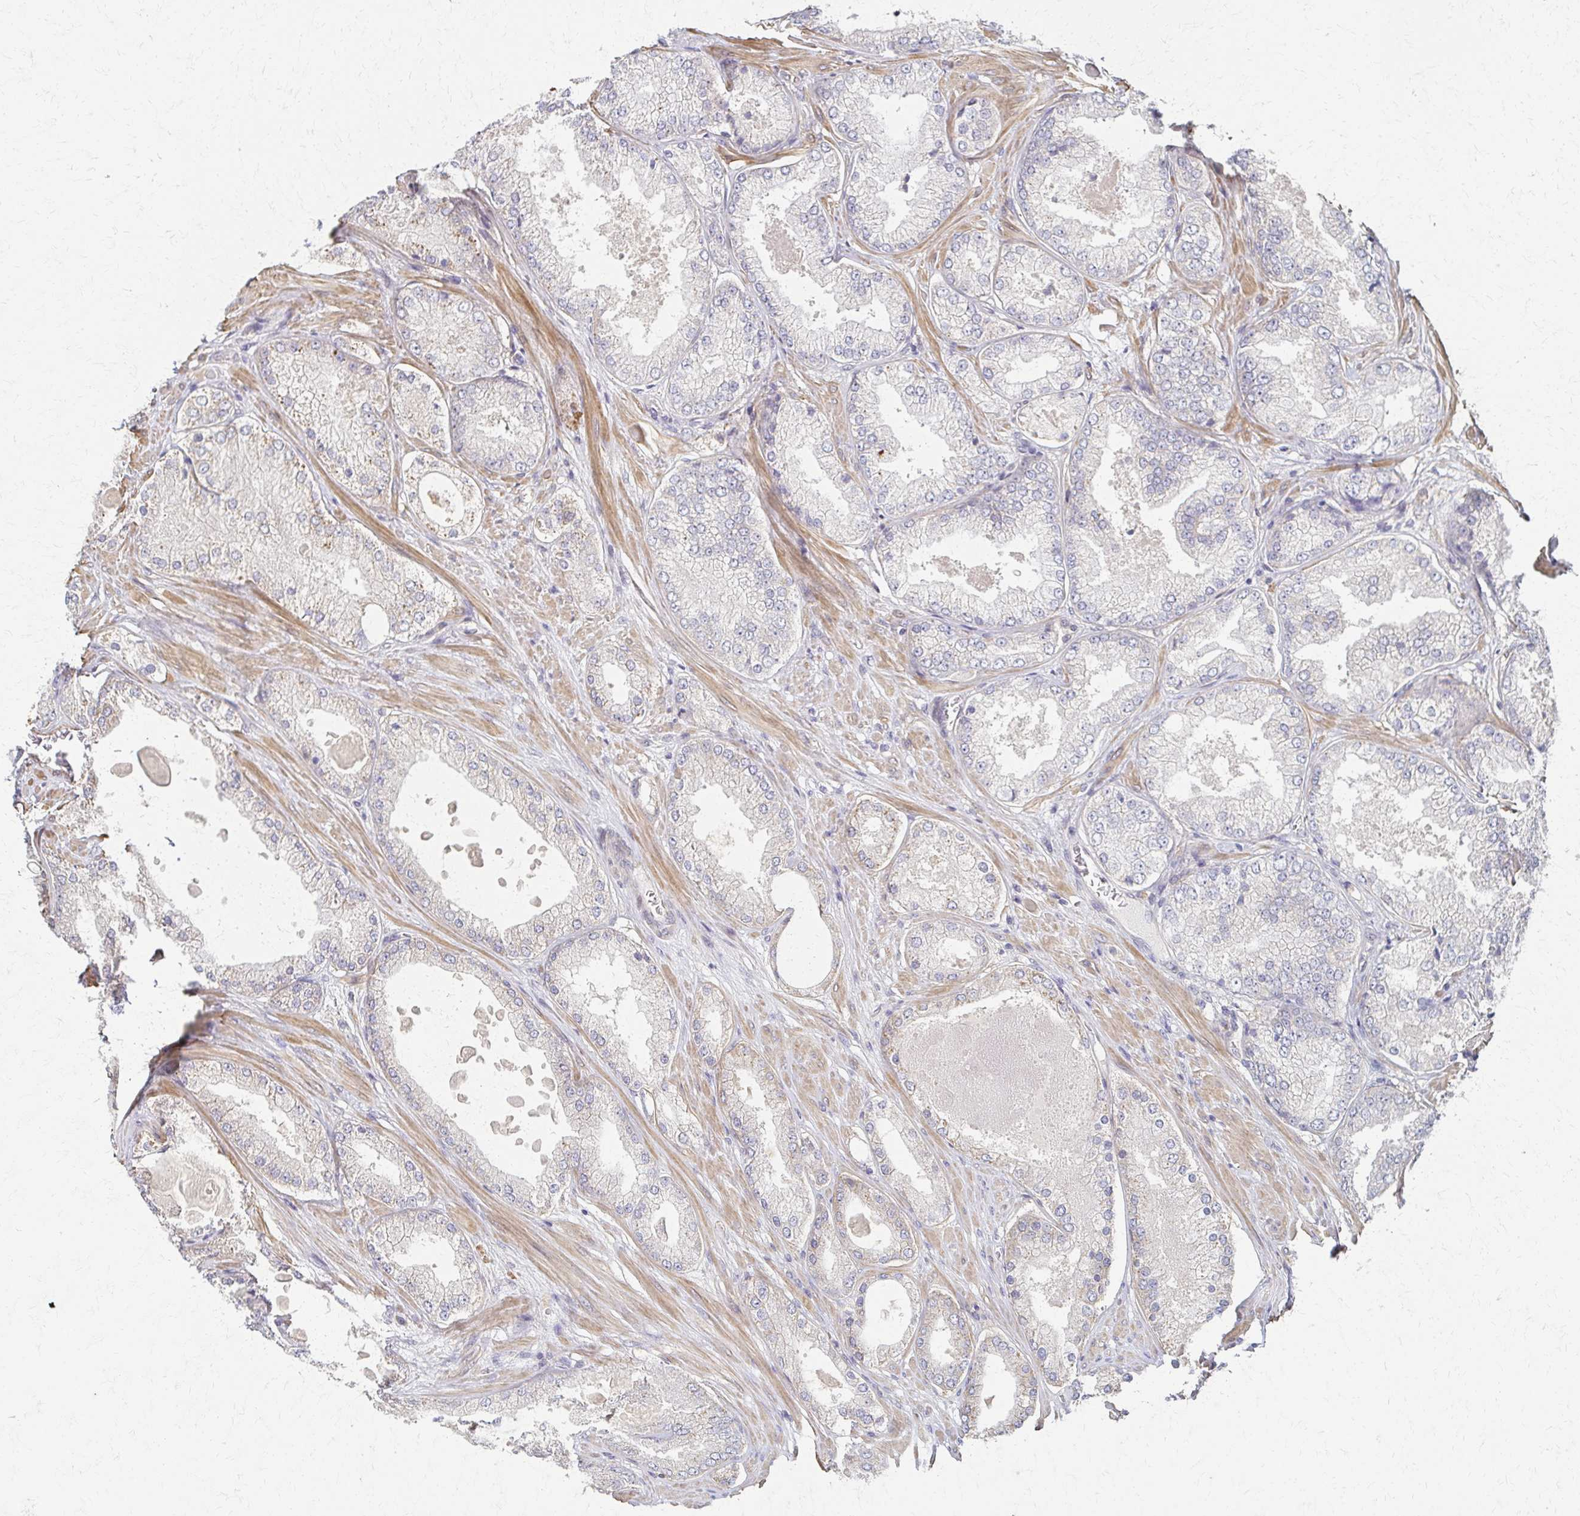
{"staining": {"intensity": "negative", "quantity": "none", "location": "none"}, "tissue": "prostate cancer", "cell_type": "Tumor cells", "image_type": "cancer", "snomed": [{"axis": "morphology", "description": "Adenocarcinoma, Low grade"}, {"axis": "topography", "description": "Prostate"}], "caption": "Tumor cells show no significant protein staining in prostate low-grade adenocarcinoma.", "gene": "EOLA2", "patient": {"sex": "male", "age": 68}}